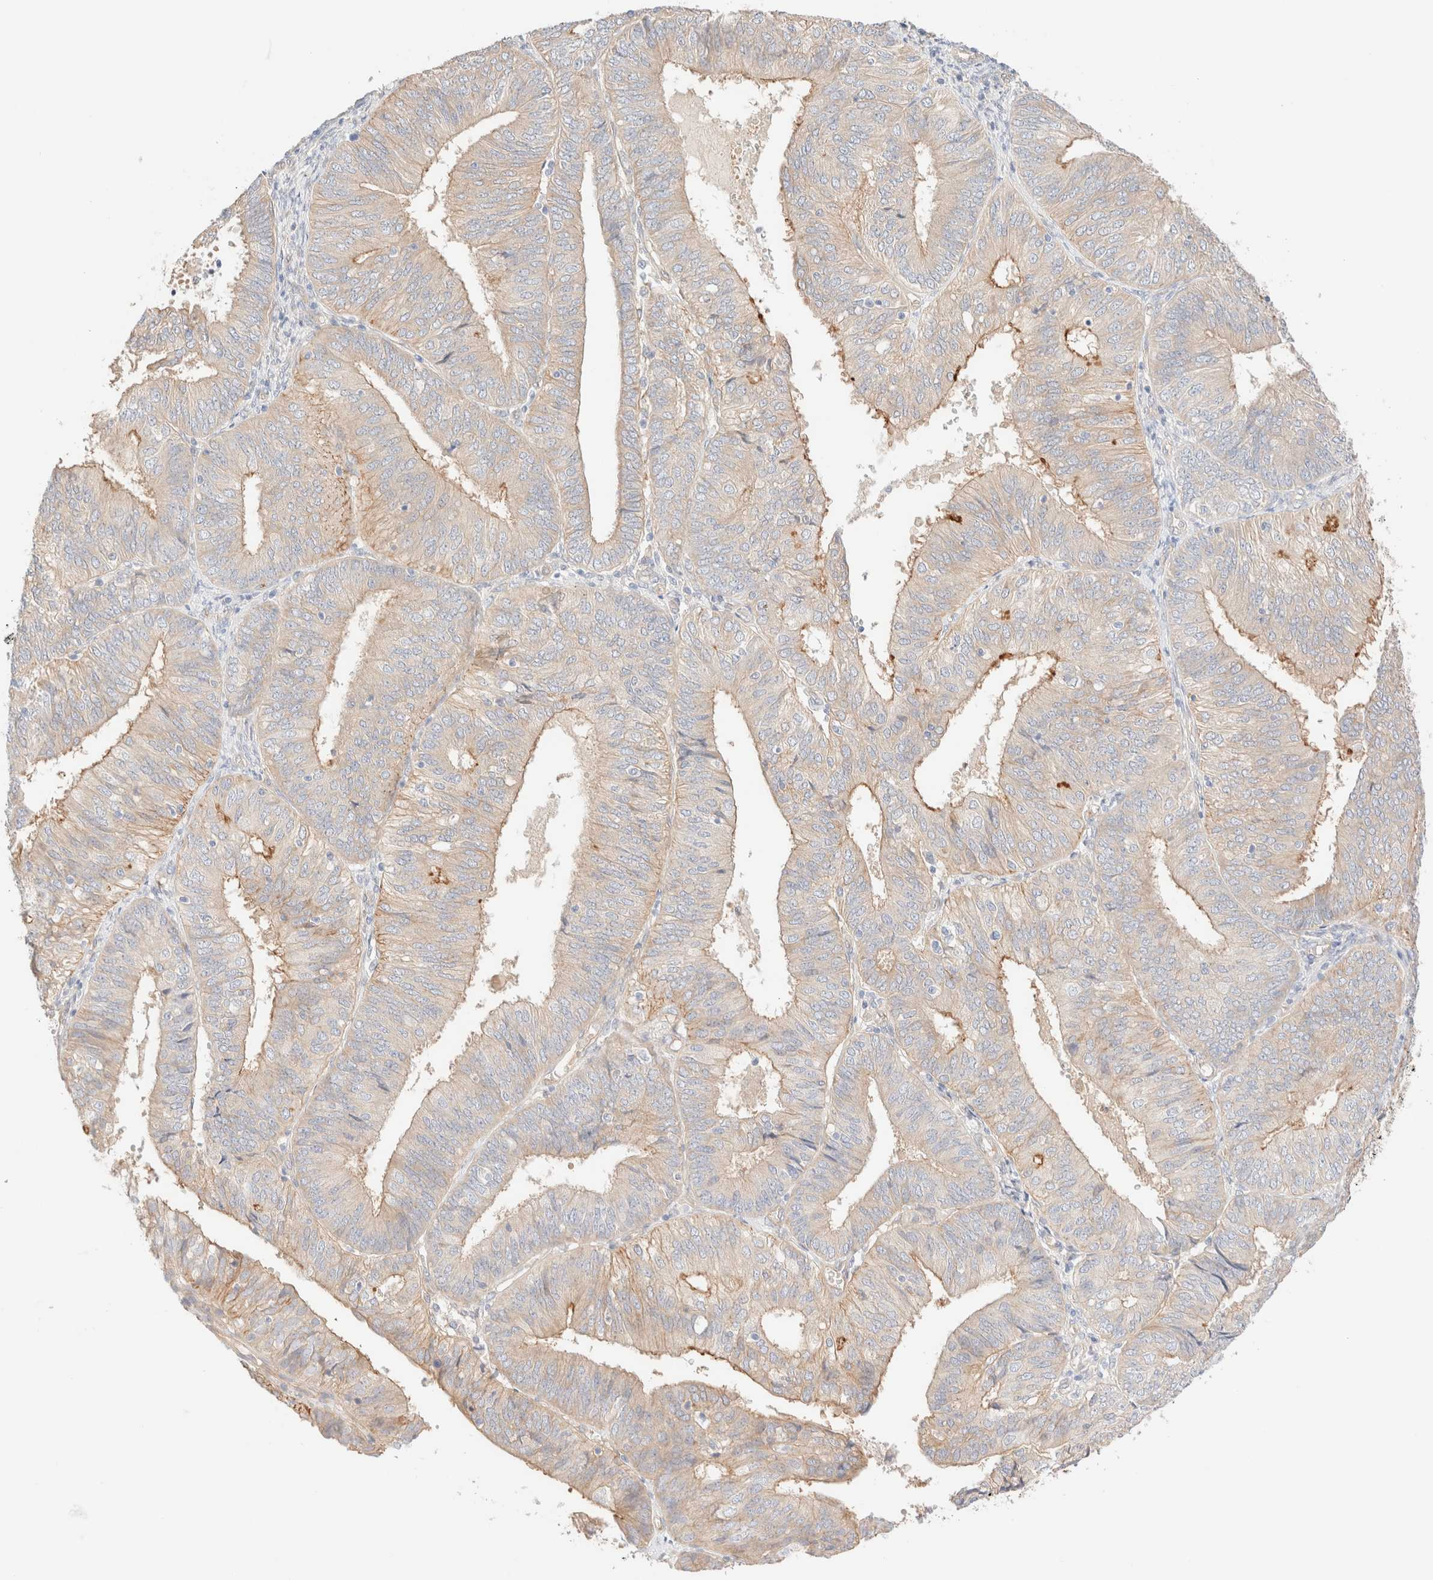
{"staining": {"intensity": "moderate", "quantity": "<25%", "location": "cytoplasmic/membranous"}, "tissue": "endometrial cancer", "cell_type": "Tumor cells", "image_type": "cancer", "snomed": [{"axis": "morphology", "description": "Adenocarcinoma, NOS"}, {"axis": "topography", "description": "Endometrium"}], "caption": "Immunohistochemical staining of human endometrial adenocarcinoma displays low levels of moderate cytoplasmic/membranous protein positivity in approximately <25% of tumor cells.", "gene": "NIBAN2", "patient": {"sex": "female", "age": 58}}